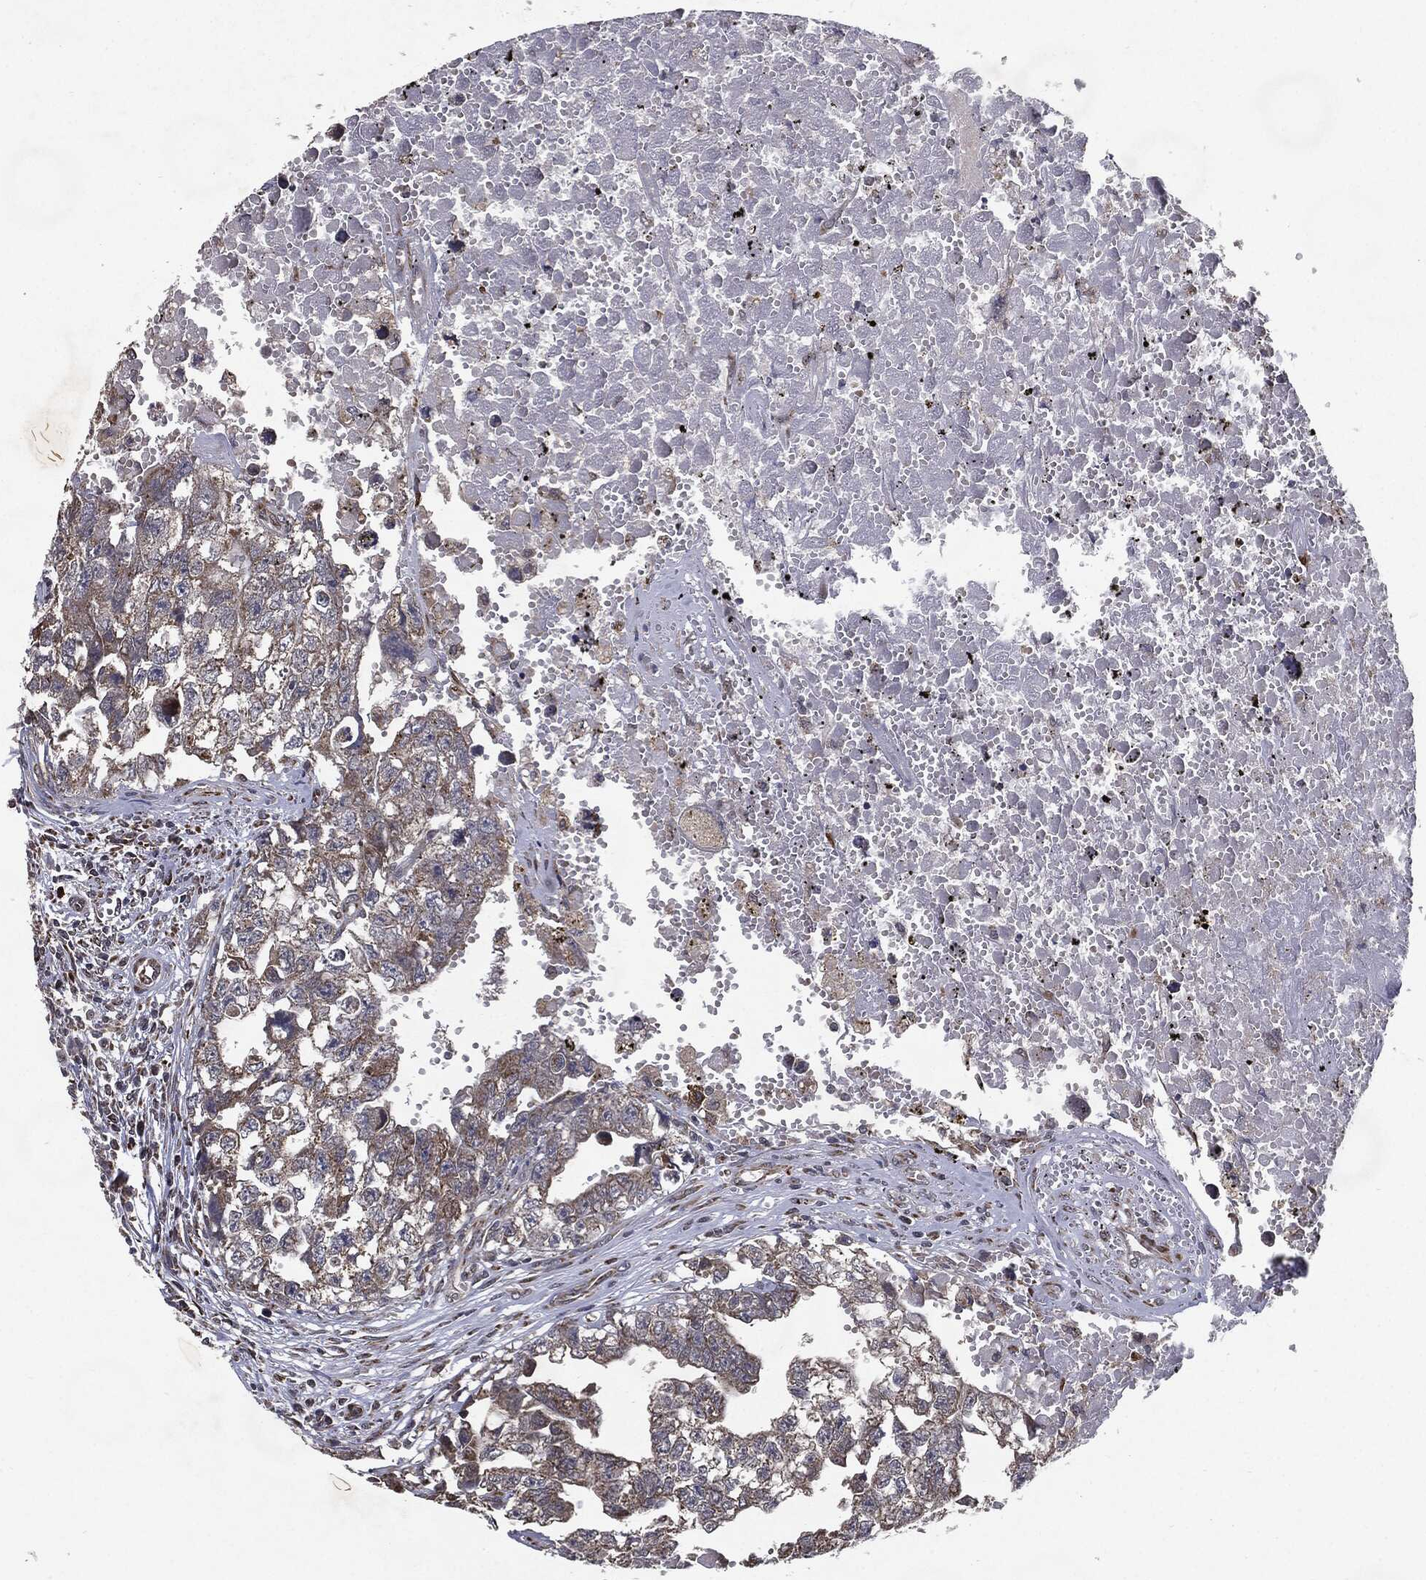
{"staining": {"intensity": "moderate", "quantity": "25%-75%", "location": "cytoplasmic/membranous"}, "tissue": "testis cancer", "cell_type": "Tumor cells", "image_type": "cancer", "snomed": [{"axis": "morphology", "description": "Seminoma, NOS"}, {"axis": "morphology", "description": "Carcinoma, Embryonal, NOS"}, {"axis": "topography", "description": "Testis"}], "caption": "IHC (DAB (3,3'-diaminobenzidine)) staining of testis cancer (seminoma) displays moderate cytoplasmic/membranous protein expression in about 25%-75% of tumor cells.", "gene": "HDAC5", "patient": {"sex": "male", "age": 22}}